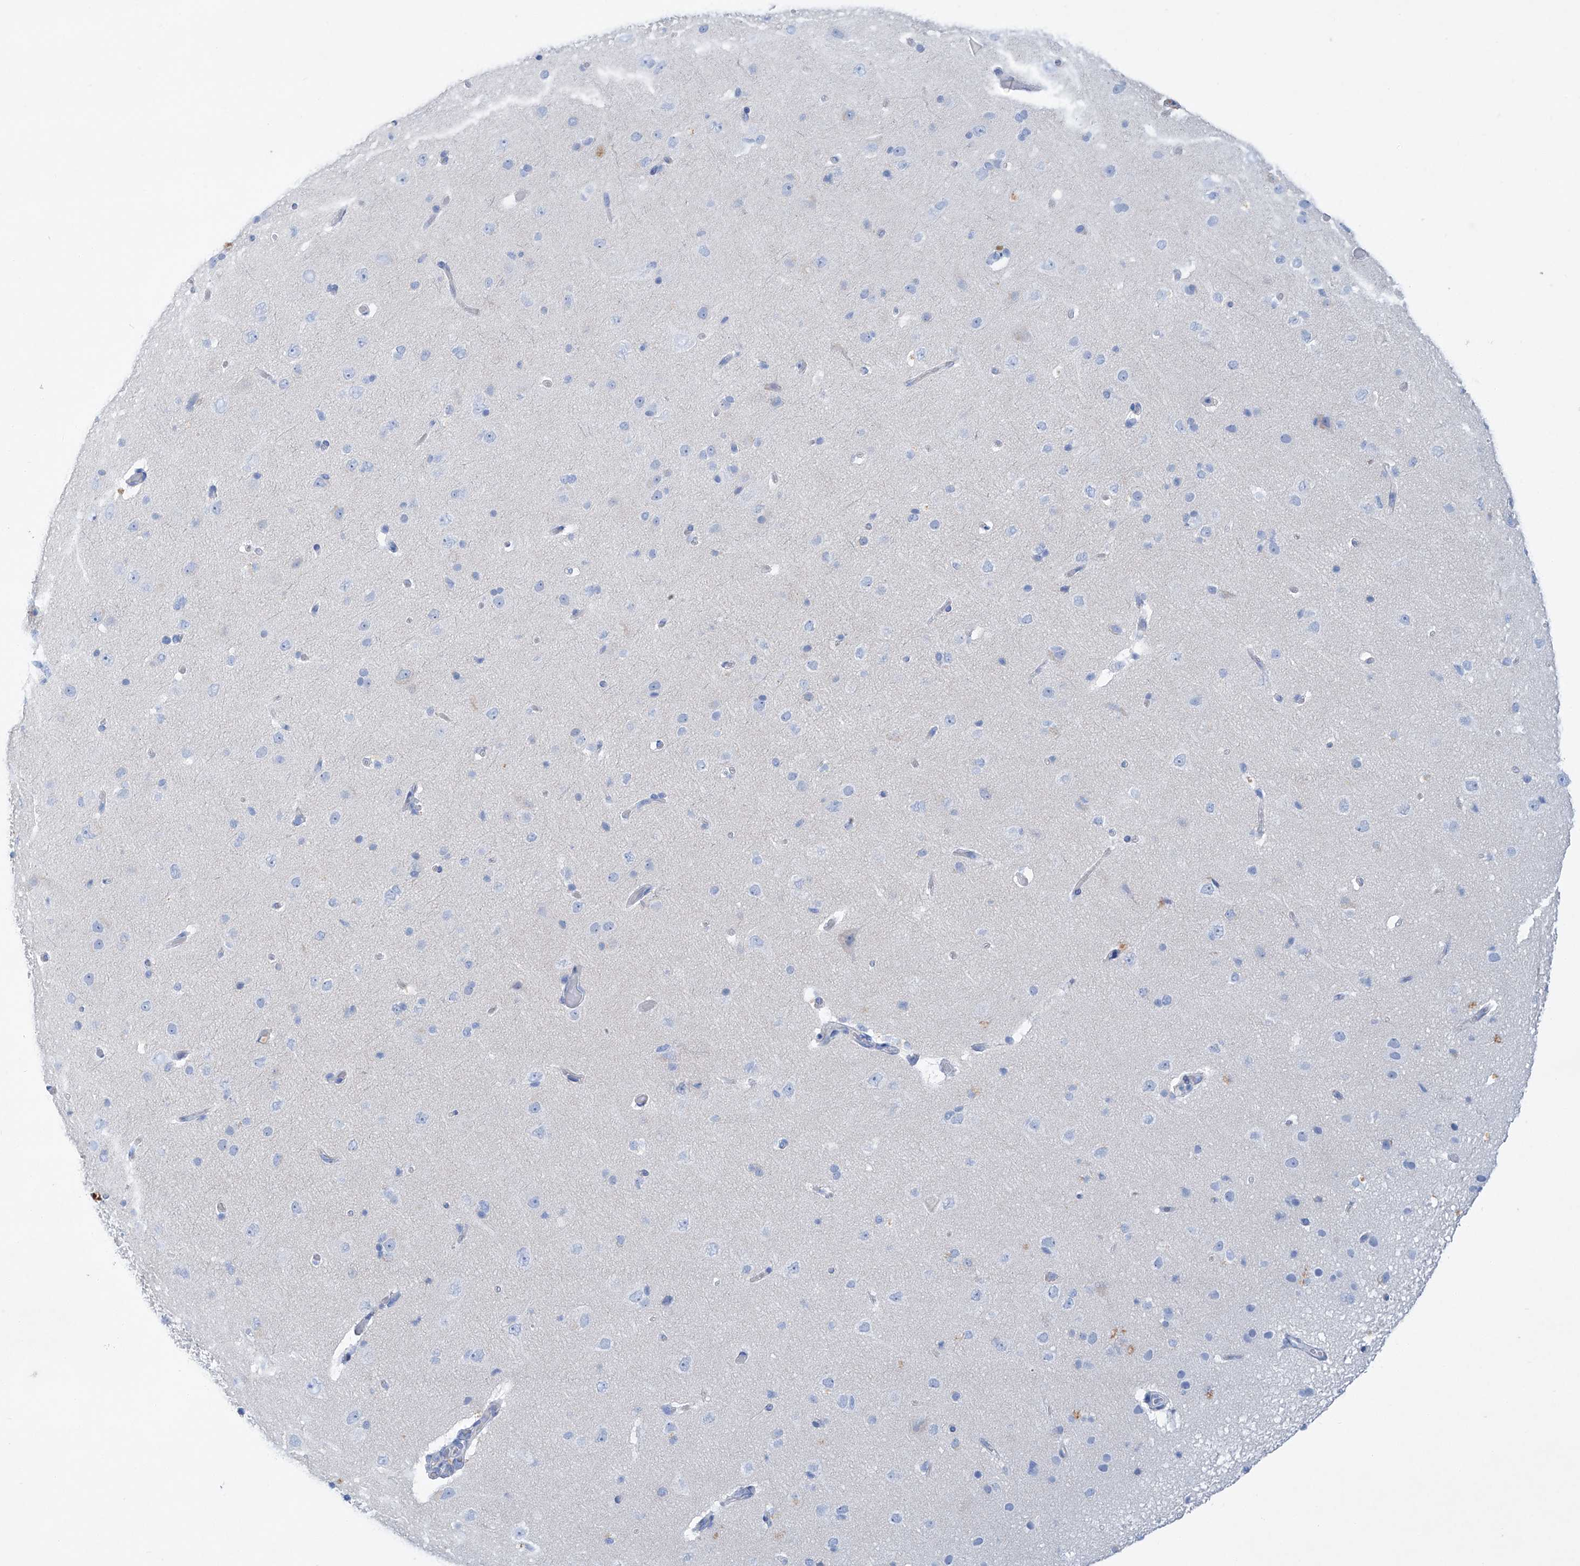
{"staining": {"intensity": "negative", "quantity": "none", "location": "none"}, "tissue": "cerebral cortex", "cell_type": "Endothelial cells", "image_type": "normal", "snomed": [{"axis": "morphology", "description": "Normal tissue, NOS"}, {"axis": "topography", "description": "Cerebral cortex"}], "caption": "This is a micrograph of immunohistochemistry staining of unremarkable cerebral cortex, which shows no expression in endothelial cells. (DAB immunohistochemistry, high magnification).", "gene": "MAGI1", "patient": {"sex": "male", "age": 34}}